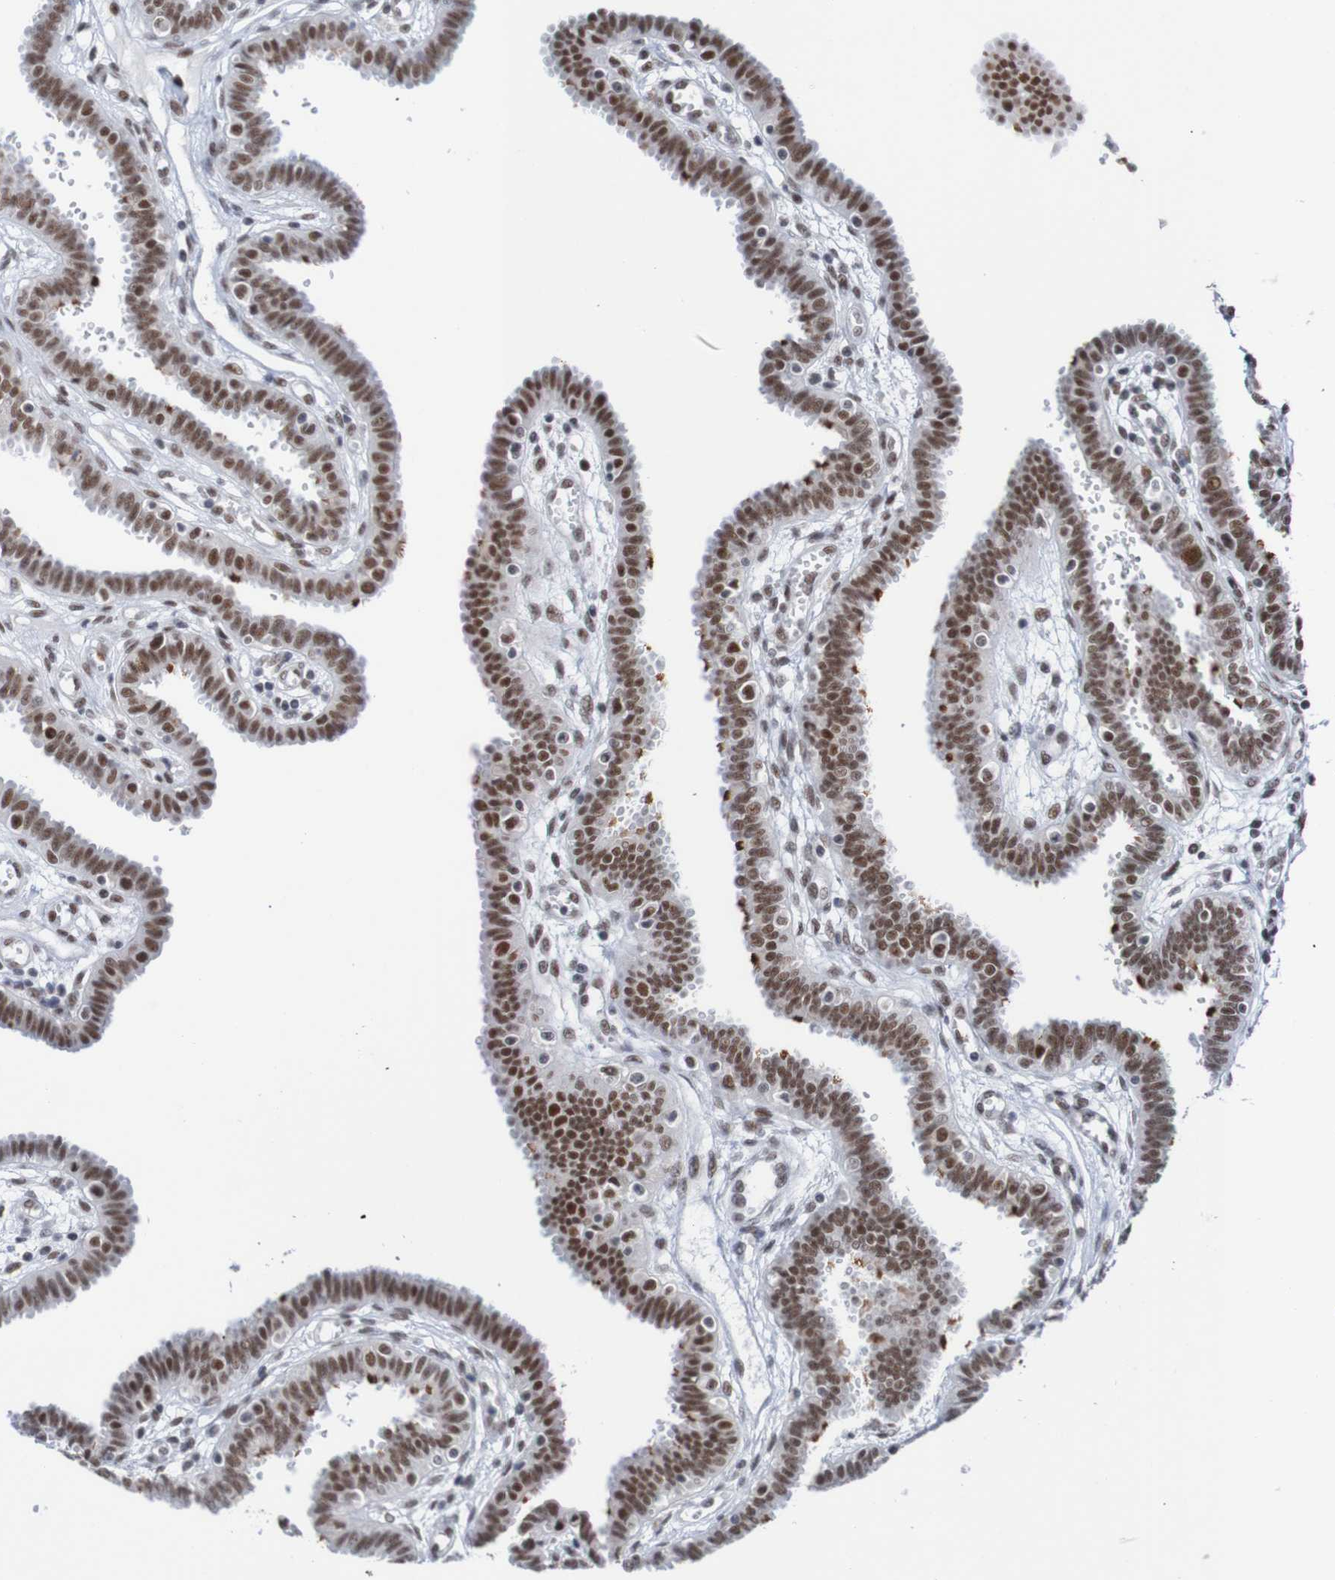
{"staining": {"intensity": "moderate", "quantity": ">75%", "location": "cytoplasmic/membranous,nuclear"}, "tissue": "fallopian tube", "cell_type": "Glandular cells", "image_type": "normal", "snomed": [{"axis": "morphology", "description": "Normal tissue, NOS"}, {"axis": "topography", "description": "Fallopian tube"}], "caption": "Moderate cytoplasmic/membranous,nuclear protein staining is identified in about >75% of glandular cells in fallopian tube. The protein of interest is shown in brown color, while the nuclei are stained blue.", "gene": "CDC5L", "patient": {"sex": "female", "age": 32}}